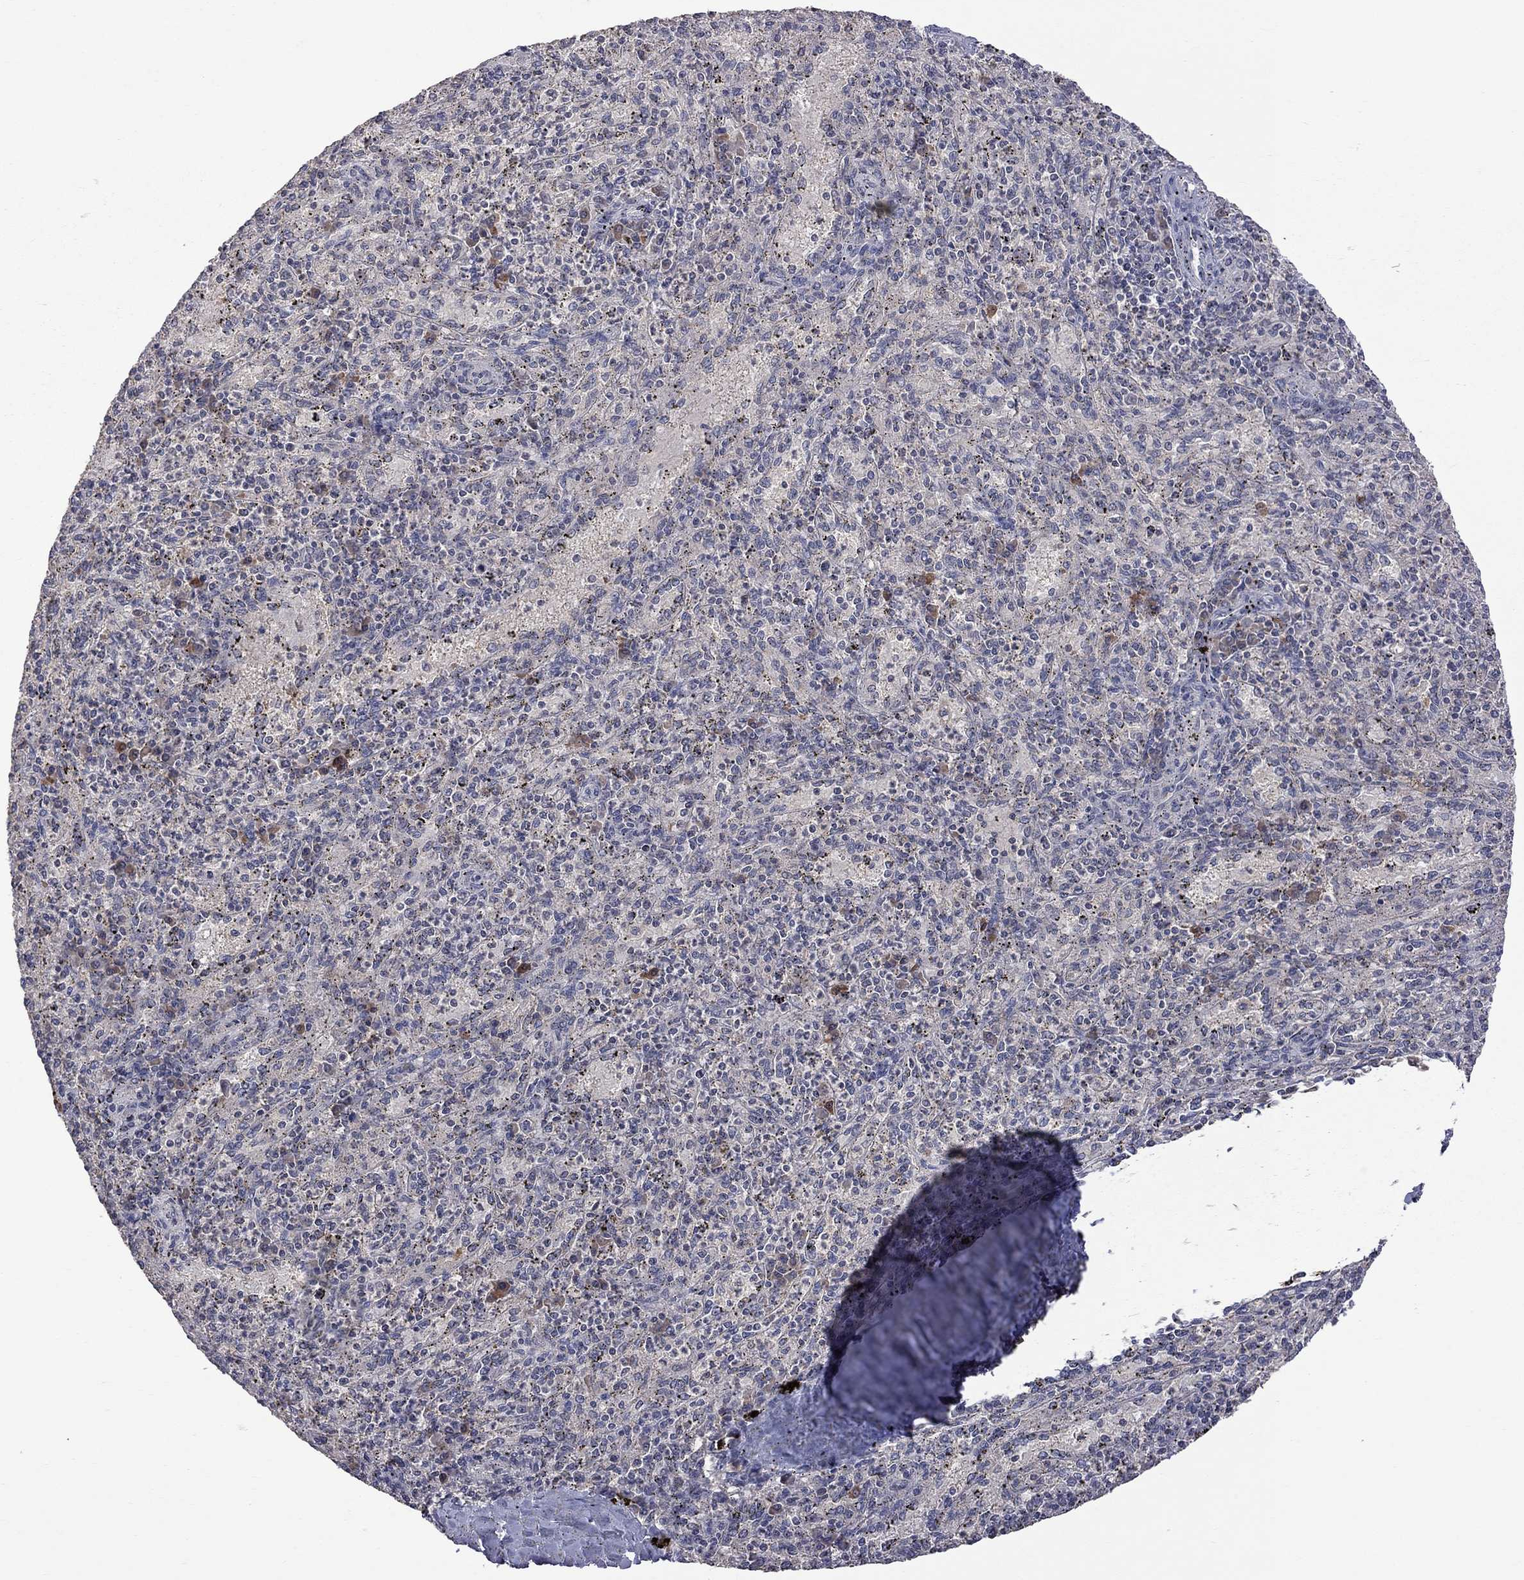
{"staining": {"intensity": "negative", "quantity": "none", "location": "none"}, "tissue": "spleen", "cell_type": "Cells in red pulp", "image_type": "normal", "snomed": [{"axis": "morphology", "description": "Normal tissue, NOS"}, {"axis": "topography", "description": "Spleen"}], "caption": "The IHC image has no significant staining in cells in red pulp of spleen. Brightfield microscopy of immunohistochemistry (IHC) stained with DAB (3,3'-diaminobenzidine) (brown) and hematoxylin (blue), captured at high magnification.", "gene": "HTR6", "patient": {"sex": "male", "age": 60}}